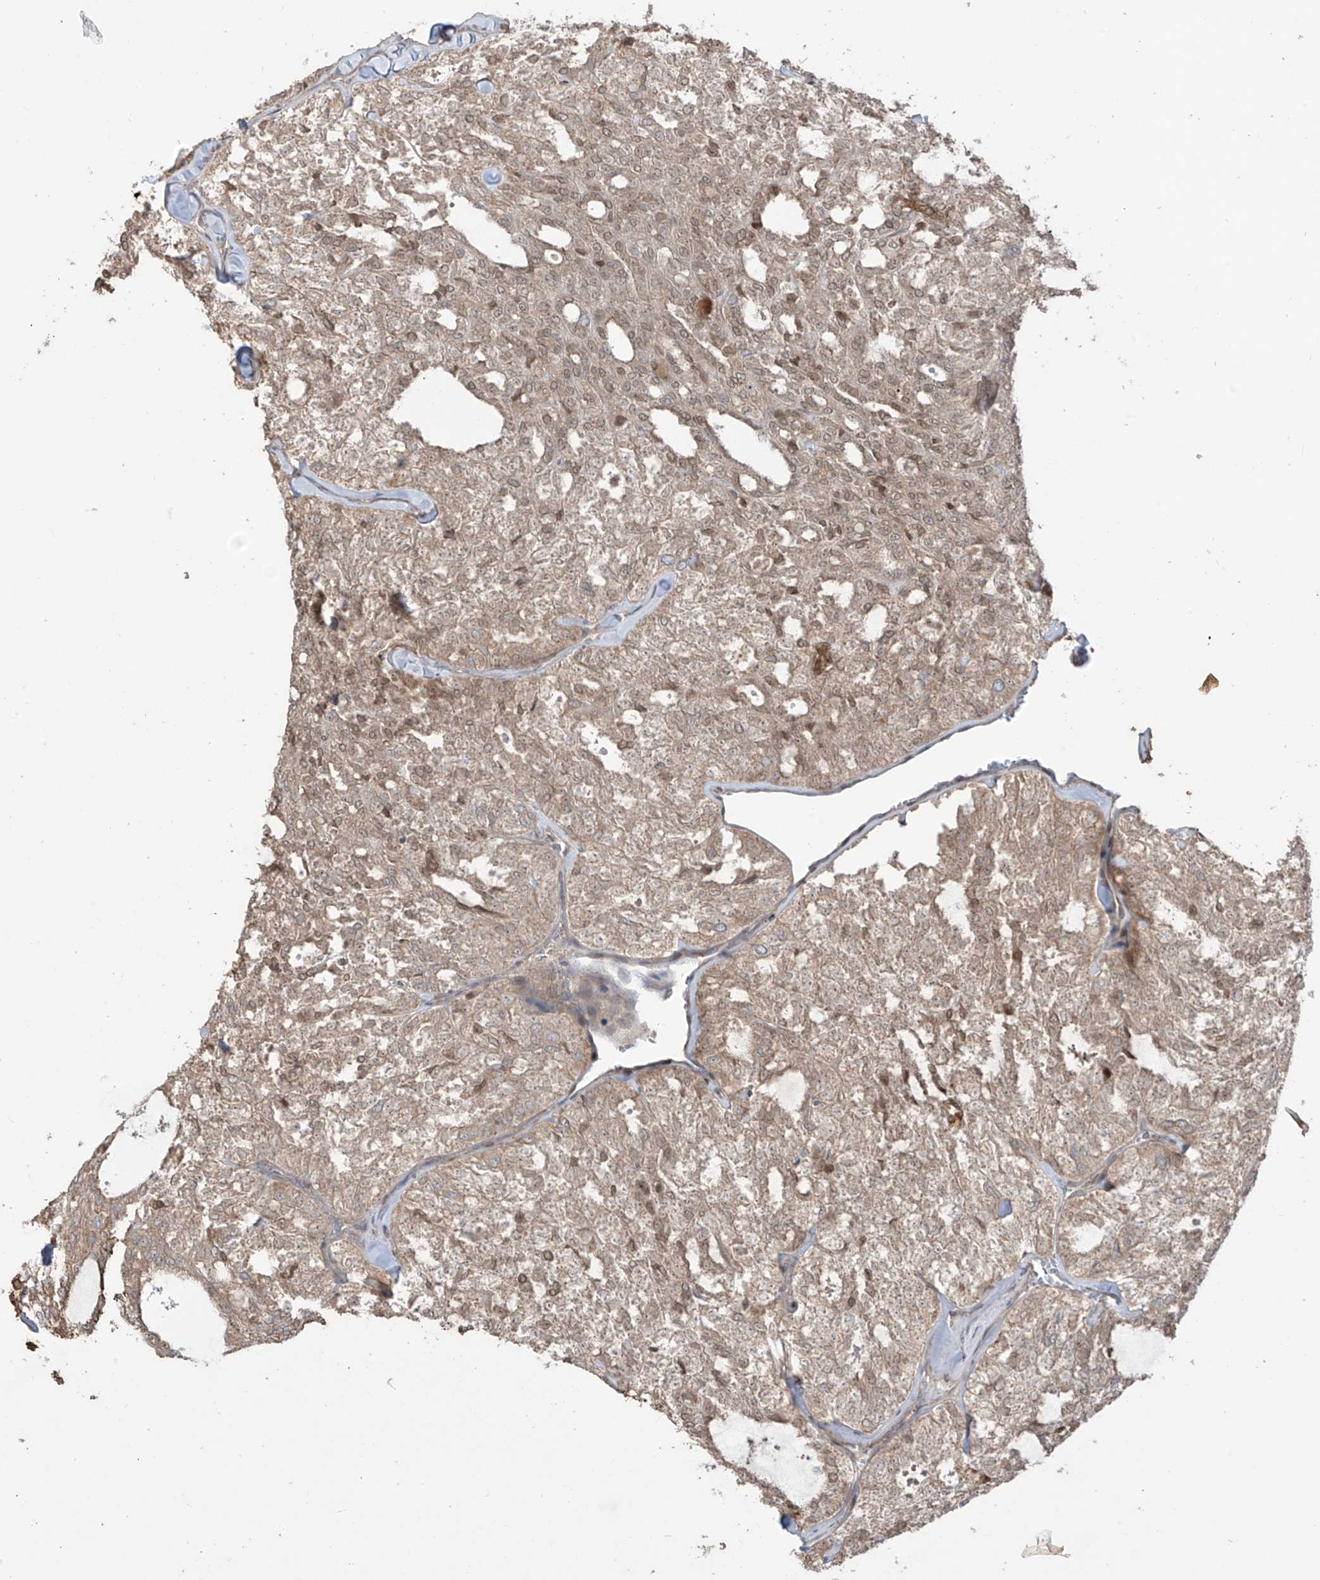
{"staining": {"intensity": "weak", "quantity": ">75%", "location": "cytoplasmic/membranous,nuclear"}, "tissue": "thyroid cancer", "cell_type": "Tumor cells", "image_type": "cancer", "snomed": [{"axis": "morphology", "description": "Follicular adenoma carcinoma, NOS"}, {"axis": "topography", "description": "Thyroid gland"}], "caption": "High-magnification brightfield microscopy of thyroid follicular adenoma carcinoma stained with DAB (3,3'-diaminobenzidine) (brown) and counterstained with hematoxylin (blue). tumor cells exhibit weak cytoplasmic/membranous and nuclear expression is seen in about>75% of cells.", "gene": "LRRC74A", "patient": {"sex": "male", "age": 75}}